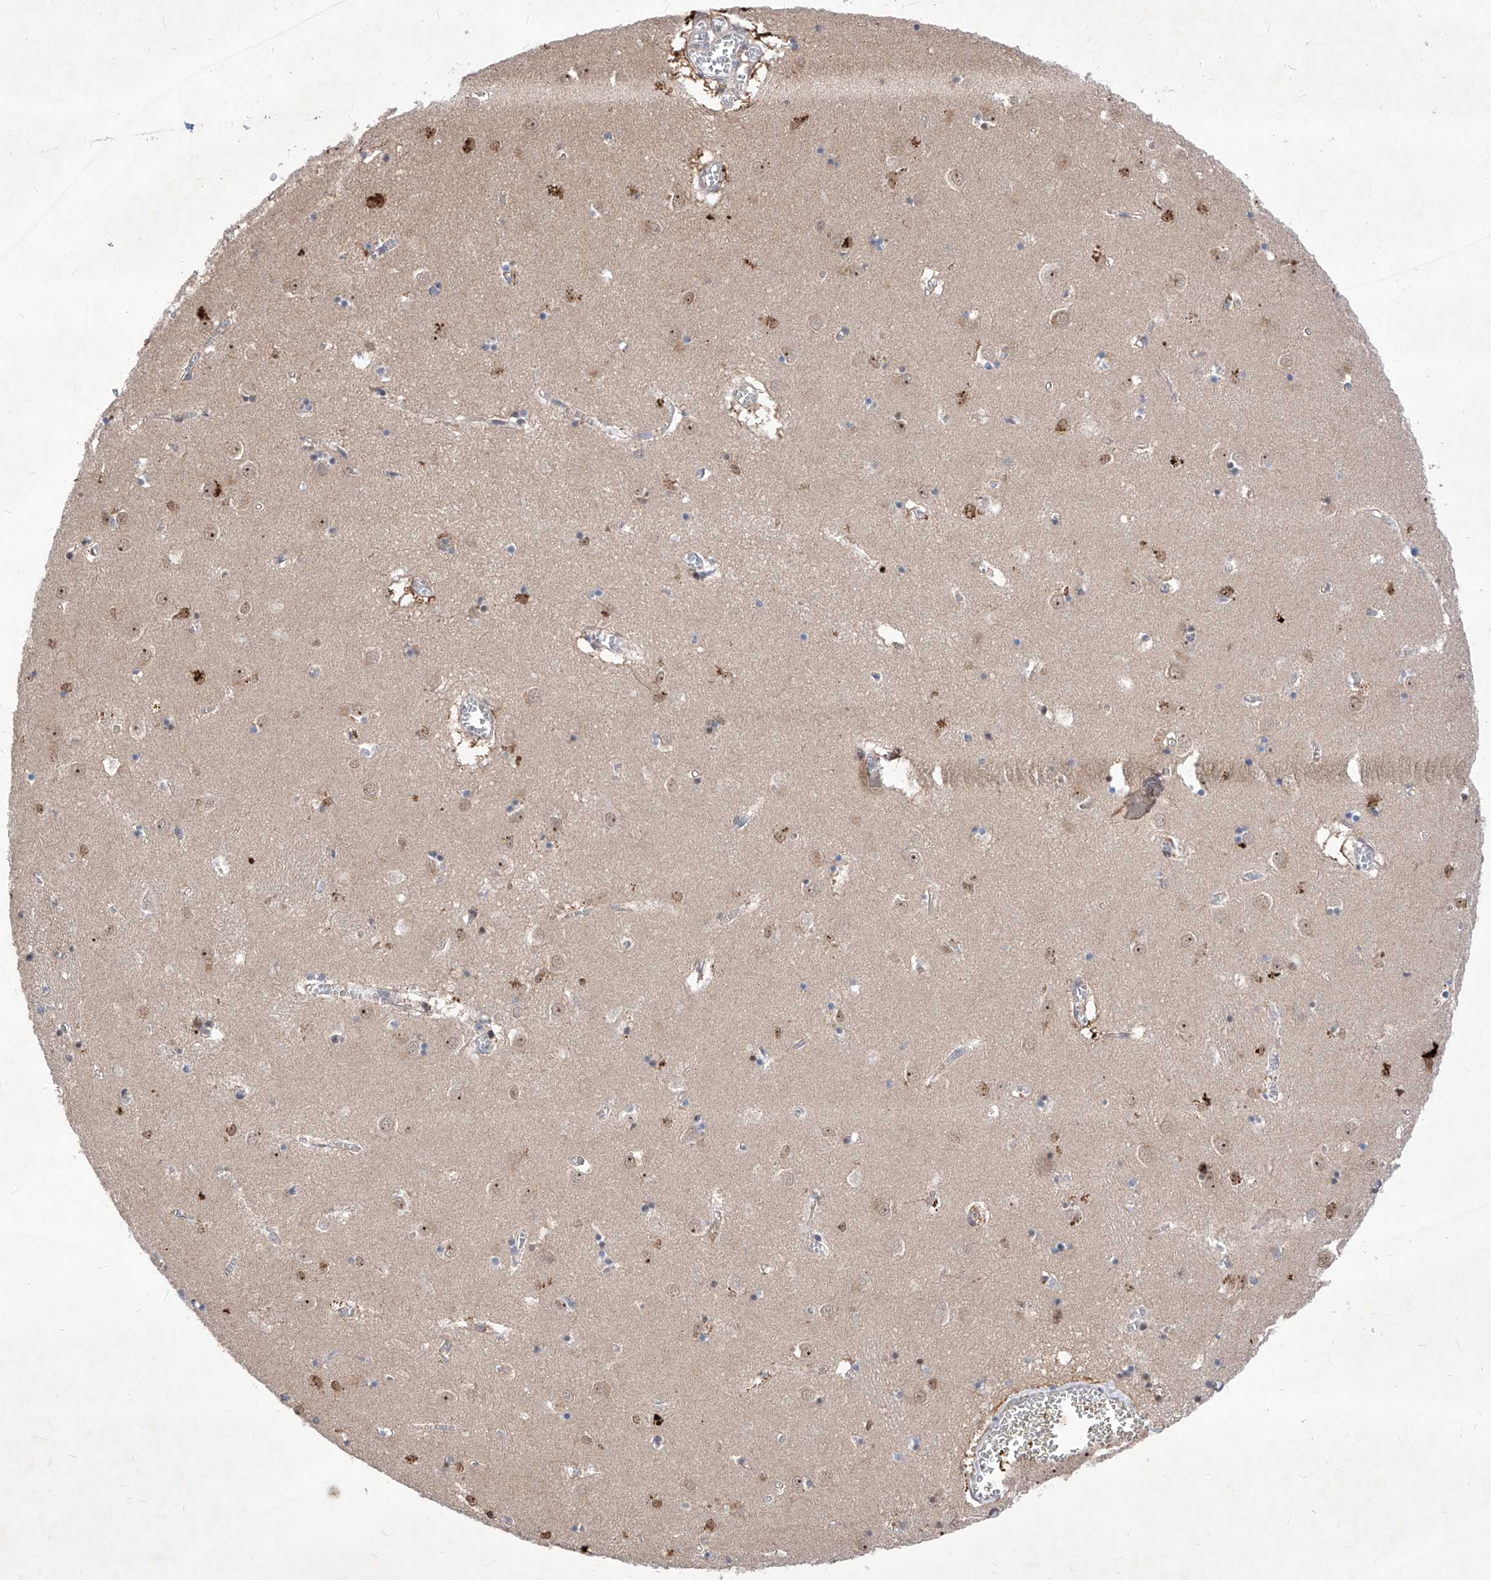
{"staining": {"intensity": "moderate", "quantity": "<25%", "location": "nuclear"}, "tissue": "caudate", "cell_type": "Glial cells", "image_type": "normal", "snomed": [{"axis": "morphology", "description": "Normal tissue, NOS"}, {"axis": "topography", "description": "Lateral ventricle wall"}], "caption": "Unremarkable caudate displays moderate nuclear positivity in about <25% of glial cells, visualized by immunohistochemistry. The staining is performed using DAB brown chromogen to label protein expression. The nuclei are counter-stained blue using hematoxylin.", "gene": "LGR4", "patient": {"sex": "male", "age": 70}}